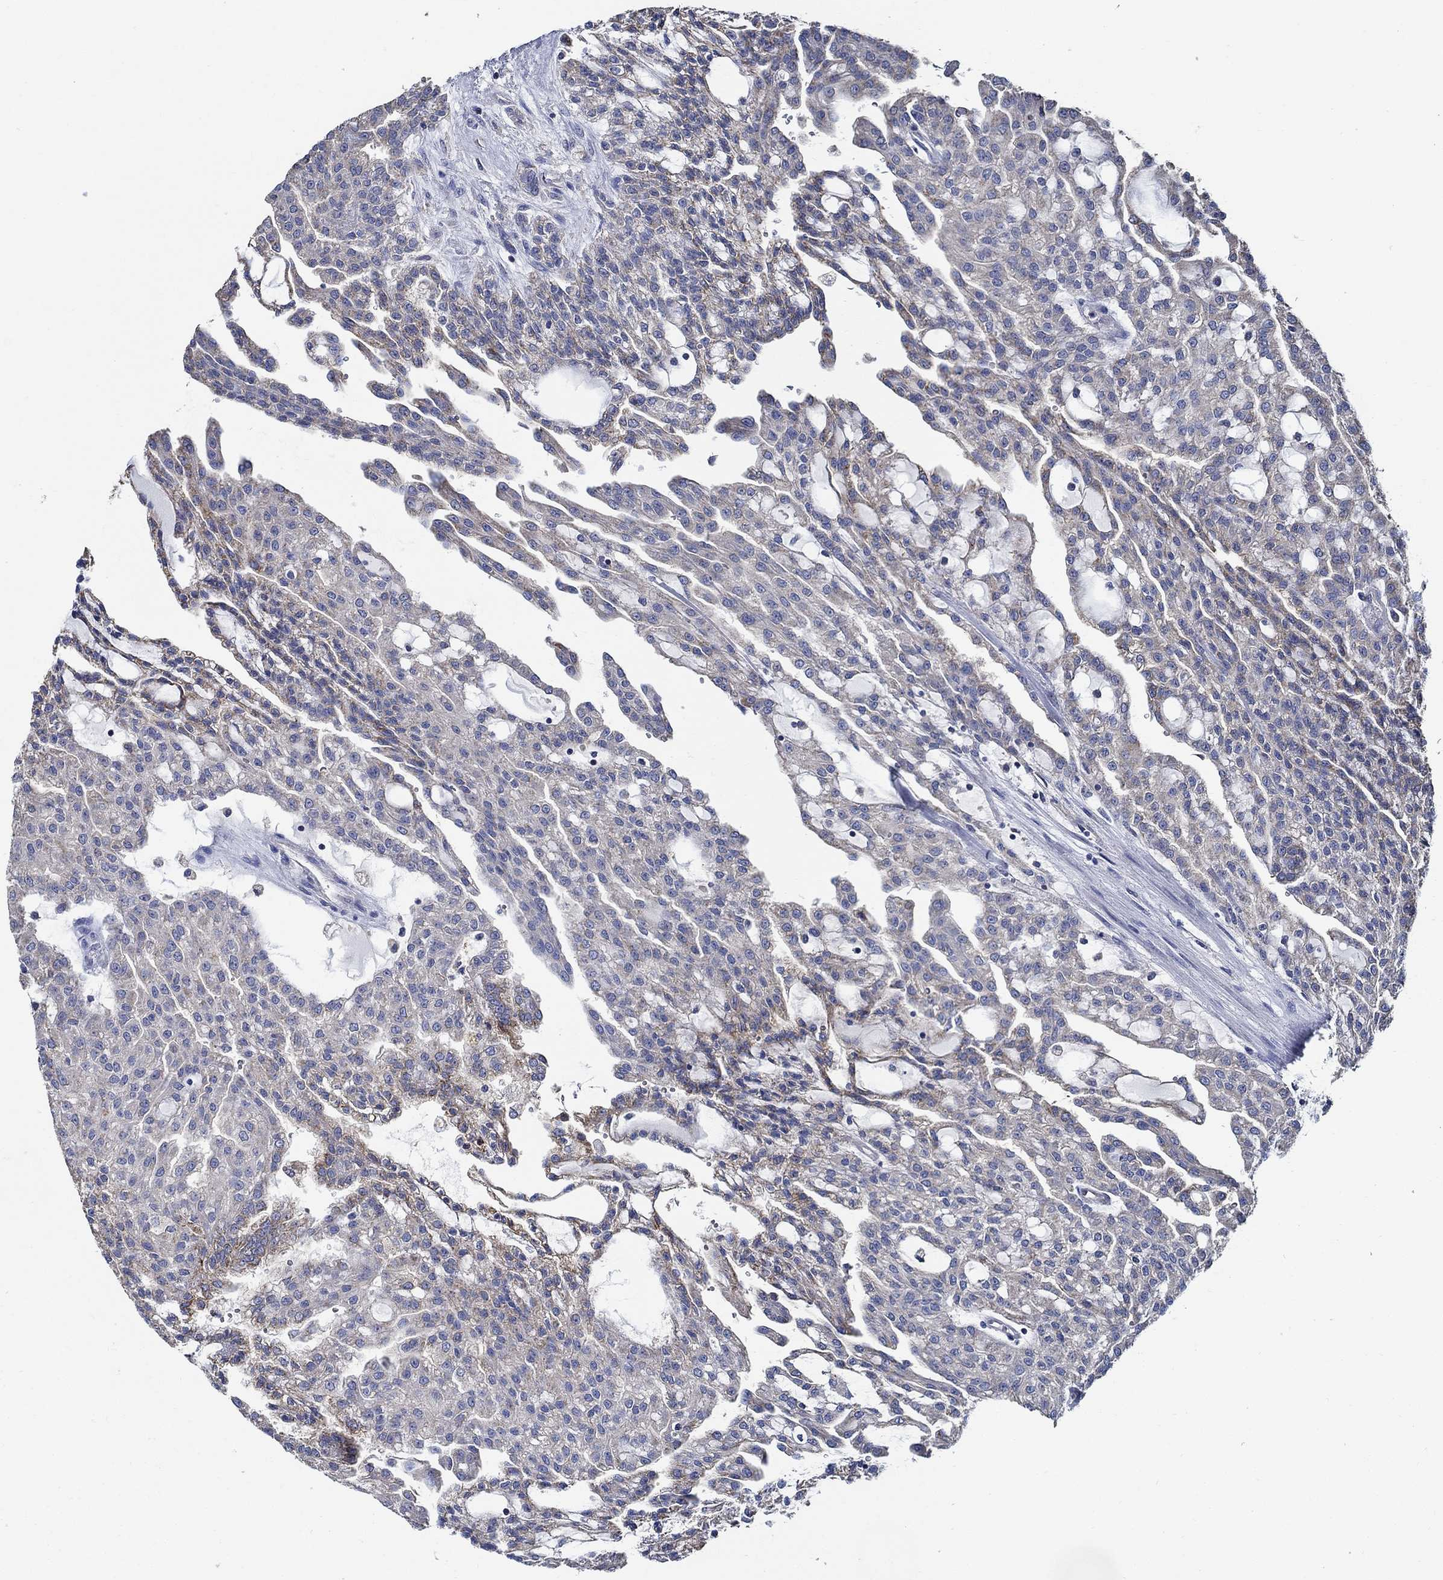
{"staining": {"intensity": "negative", "quantity": "none", "location": "none"}, "tissue": "renal cancer", "cell_type": "Tumor cells", "image_type": "cancer", "snomed": [{"axis": "morphology", "description": "Adenocarcinoma, NOS"}, {"axis": "topography", "description": "Kidney"}], "caption": "Immunohistochemistry histopathology image of human renal cancer stained for a protein (brown), which exhibits no expression in tumor cells.", "gene": "WDR53", "patient": {"sex": "male", "age": 63}}